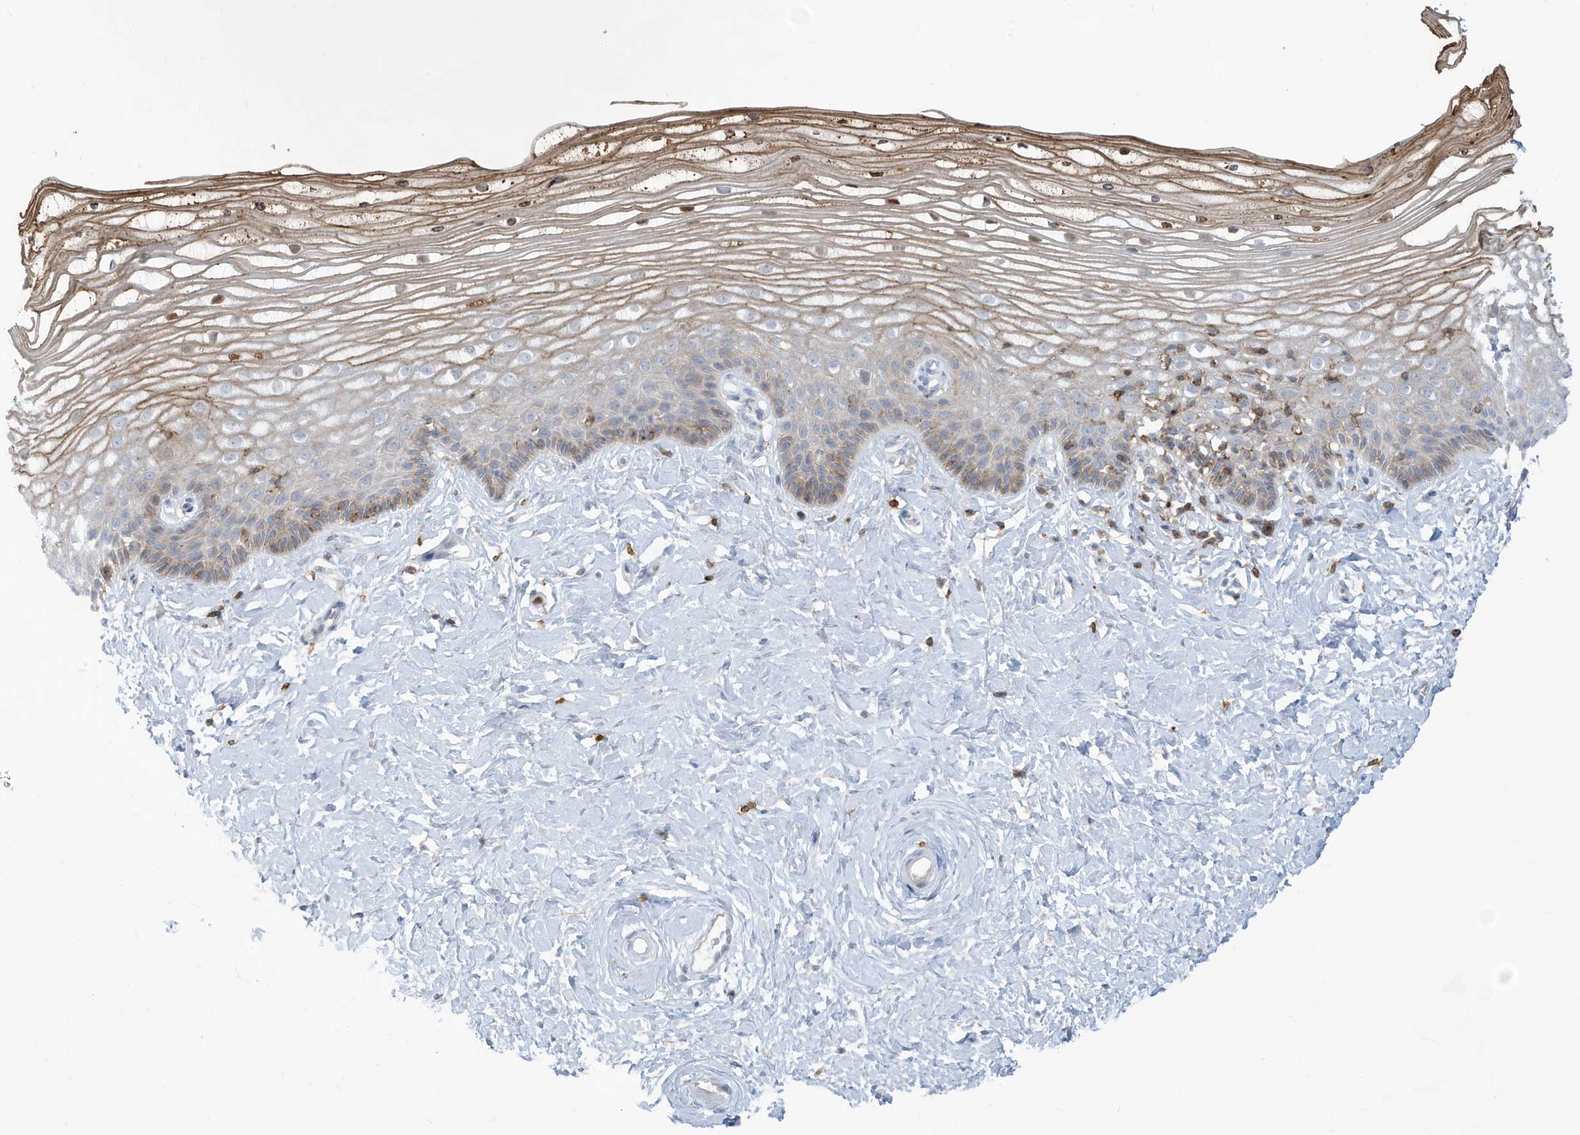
{"staining": {"intensity": "moderate", "quantity": "<25%", "location": "cytoplasmic/membranous"}, "tissue": "vagina", "cell_type": "Squamous epithelial cells", "image_type": "normal", "snomed": [{"axis": "morphology", "description": "Normal tissue, NOS"}, {"axis": "topography", "description": "Vagina"}, {"axis": "topography", "description": "Cervix"}], "caption": "Immunohistochemistry (IHC) (DAB (3,3'-diaminobenzidine)) staining of benign vagina displays moderate cytoplasmic/membranous protein positivity in approximately <25% of squamous epithelial cells.", "gene": "NOTO", "patient": {"sex": "female", "age": 40}}